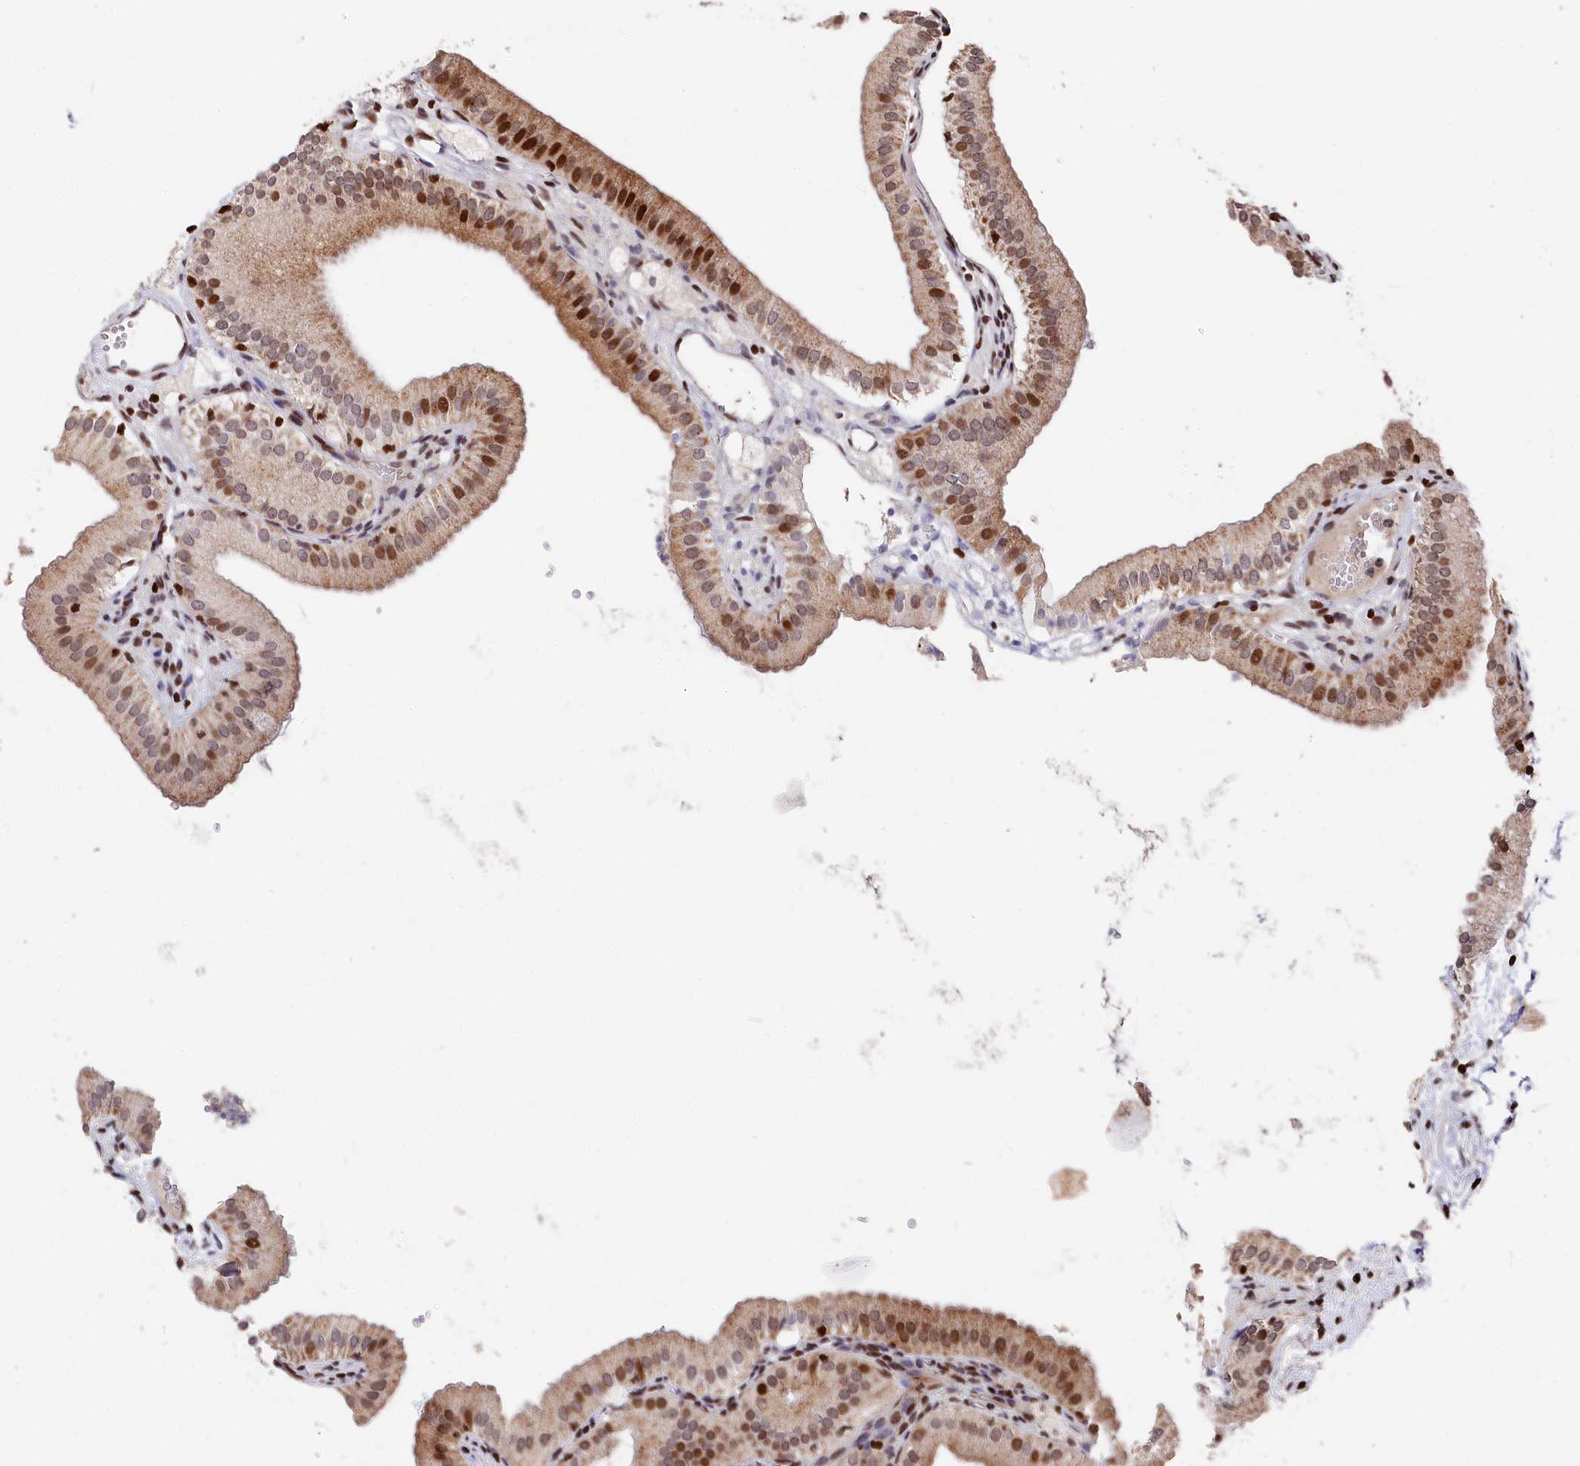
{"staining": {"intensity": "strong", "quantity": "<25%", "location": "cytoplasmic/membranous,nuclear"}, "tissue": "gallbladder", "cell_type": "Glandular cells", "image_type": "normal", "snomed": [{"axis": "morphology", "description": "Normal tissue, NOS"}, {"axis": "topography", "description": "Gallbladder"}], "caption": "This photomicrograph displays IHC staining of benign human gallbladder, with medium strong cytoplasmic/membranous,nuclear positivity in about <25% of glandular cells.", "gene": "MCF2L2", "patient": {"sex": "male", "age": 55}}